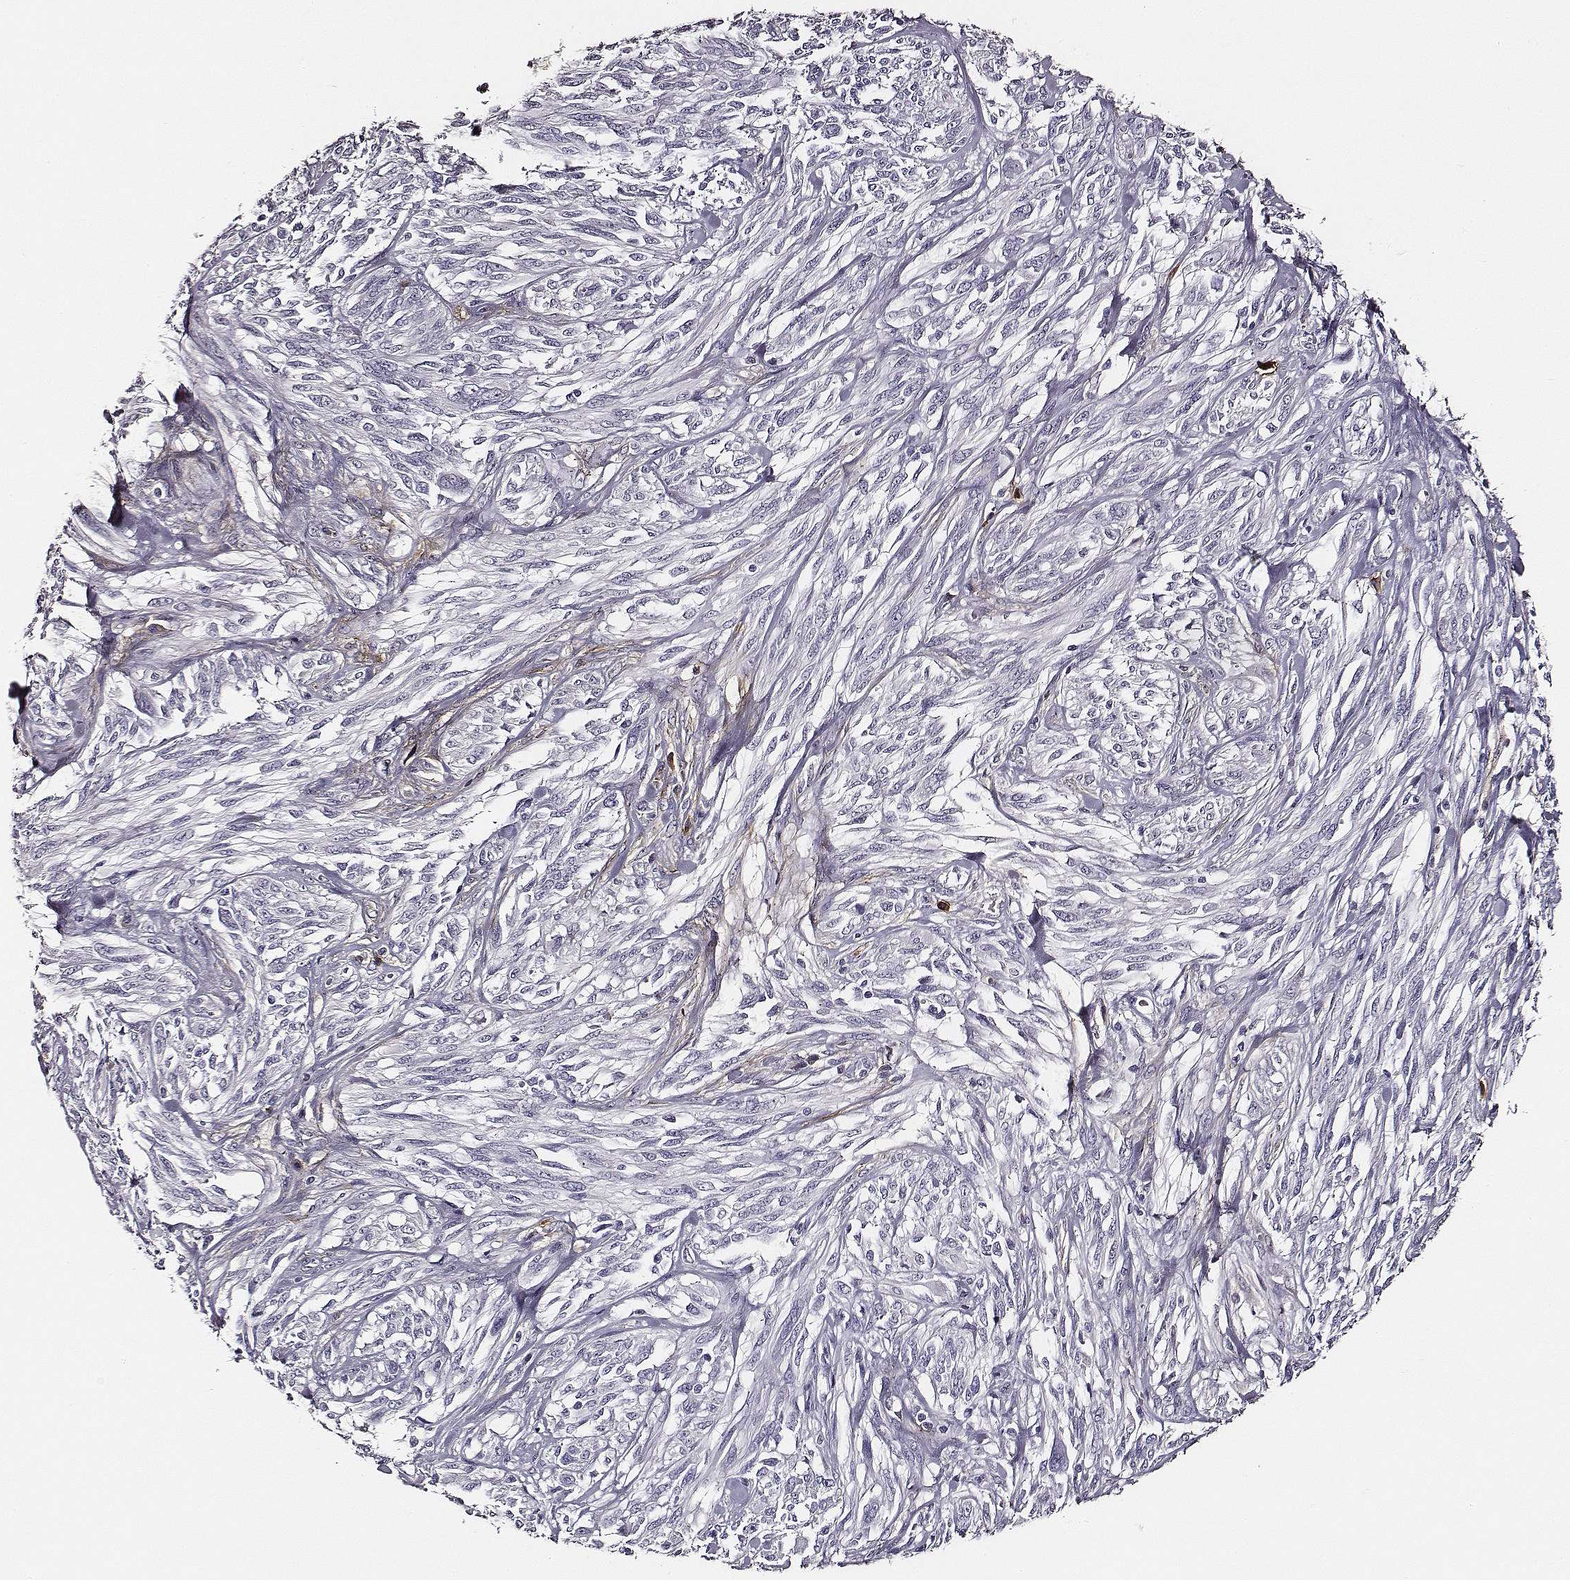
{"staining": {"intensity": "negative", "quantity": "none", "location": "none"}, "tissue": "melanoma", "cell_type": "Tumor cells", "image_type": "cancer", "snomed": [{"axis": "morphology", "description": "Malignant melanoma, NOS"}, {"axis": "topography", "description": "Skin"}], "caption": "Tumor cells are negative for protein expression in human malignant melanoma.", "gene": "DPEP1", "patient": {"sex": "female", "age": 91}}